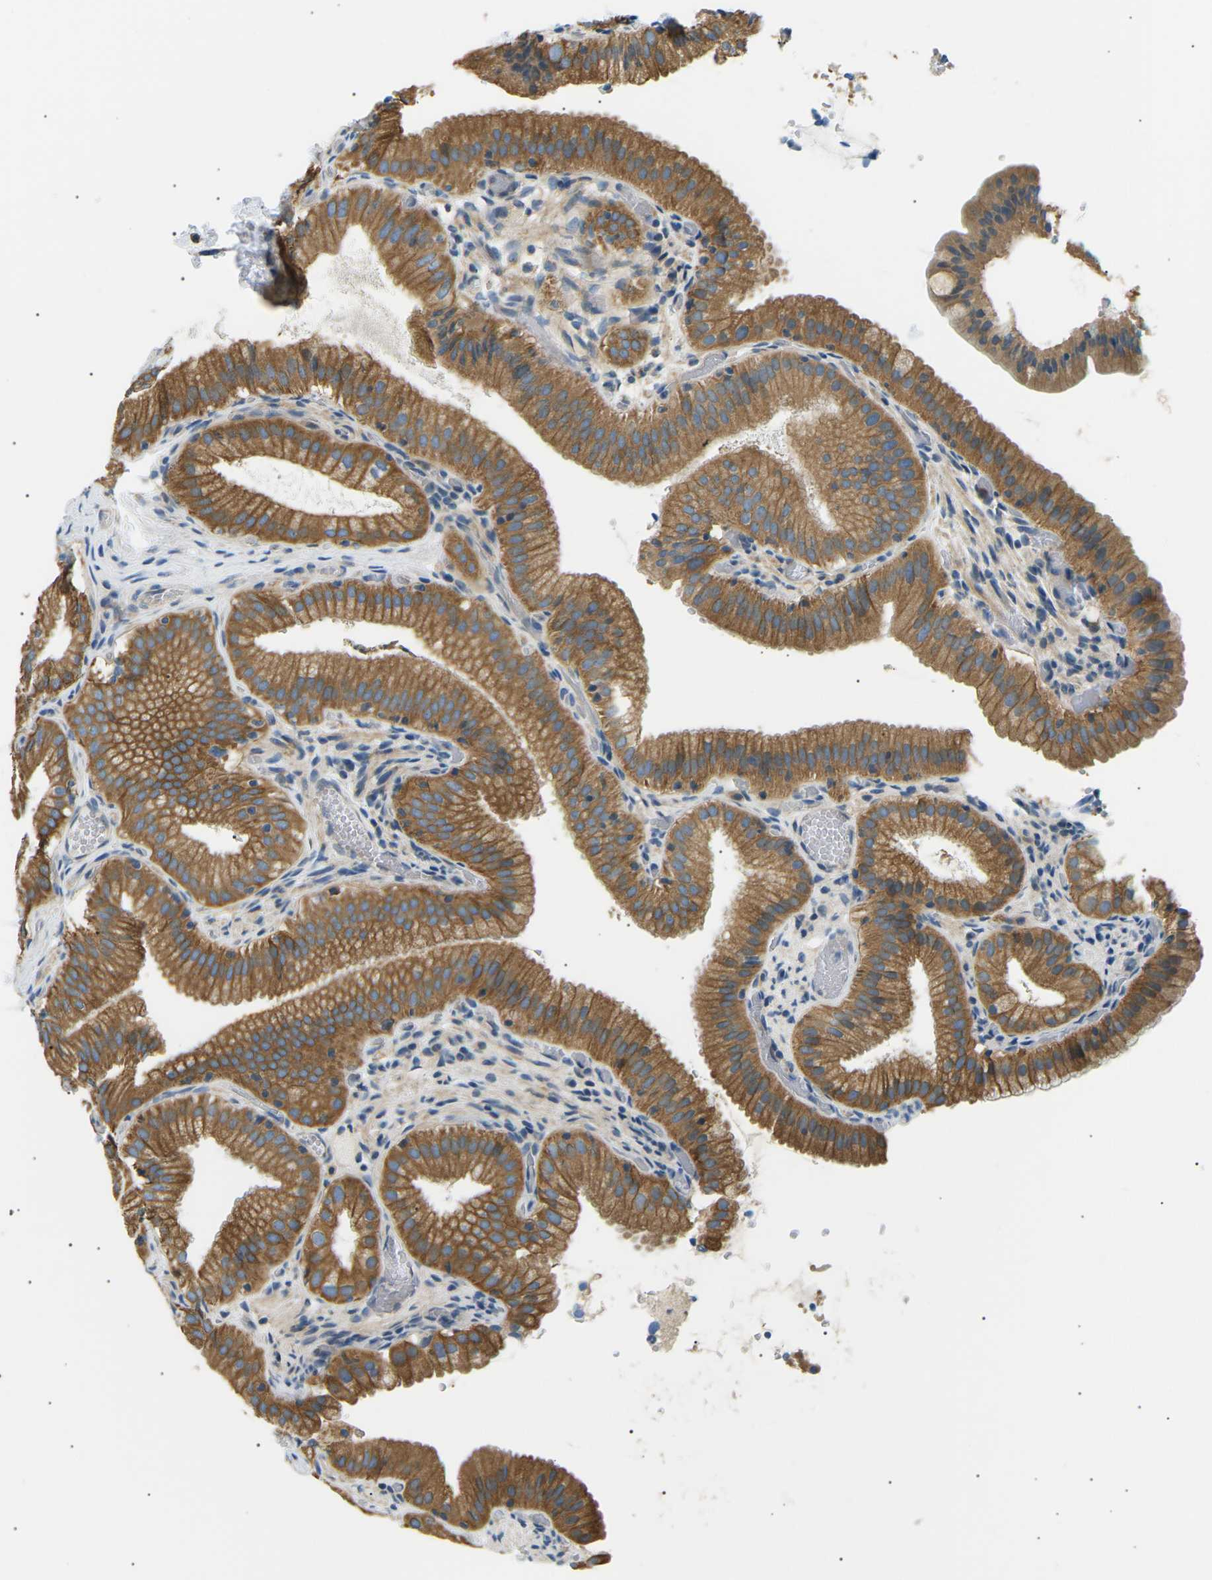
{"staining": {"intensity": "strong", "quantity": ">75%", "location": "cytoplasmic/membranous"}, "tissue": "gallbladder", "cell_type": "Glandular cells", "image_type": "normal", "snomed": [{"axis": "morphology", "description": "Normal tissue, NOS"}, {"axis": "topography", "description": "Gallbladder"}], "caption": "Immunohistochemistry (DAB (3,3'-diaminobenzidine)) staining of normal human gallbladder demonstrates strong cytoplasmic/membranous protein staining in approximately >75% of glandular cells. The staining is performed using DAB (3,3'-diaminobenzidine) brown chromogen to label protein expression. The nuclei are counter-stained blue using hematoxylin.", "gene": "TBC1D8", "patient": {"sex": "male", "age": 54}}